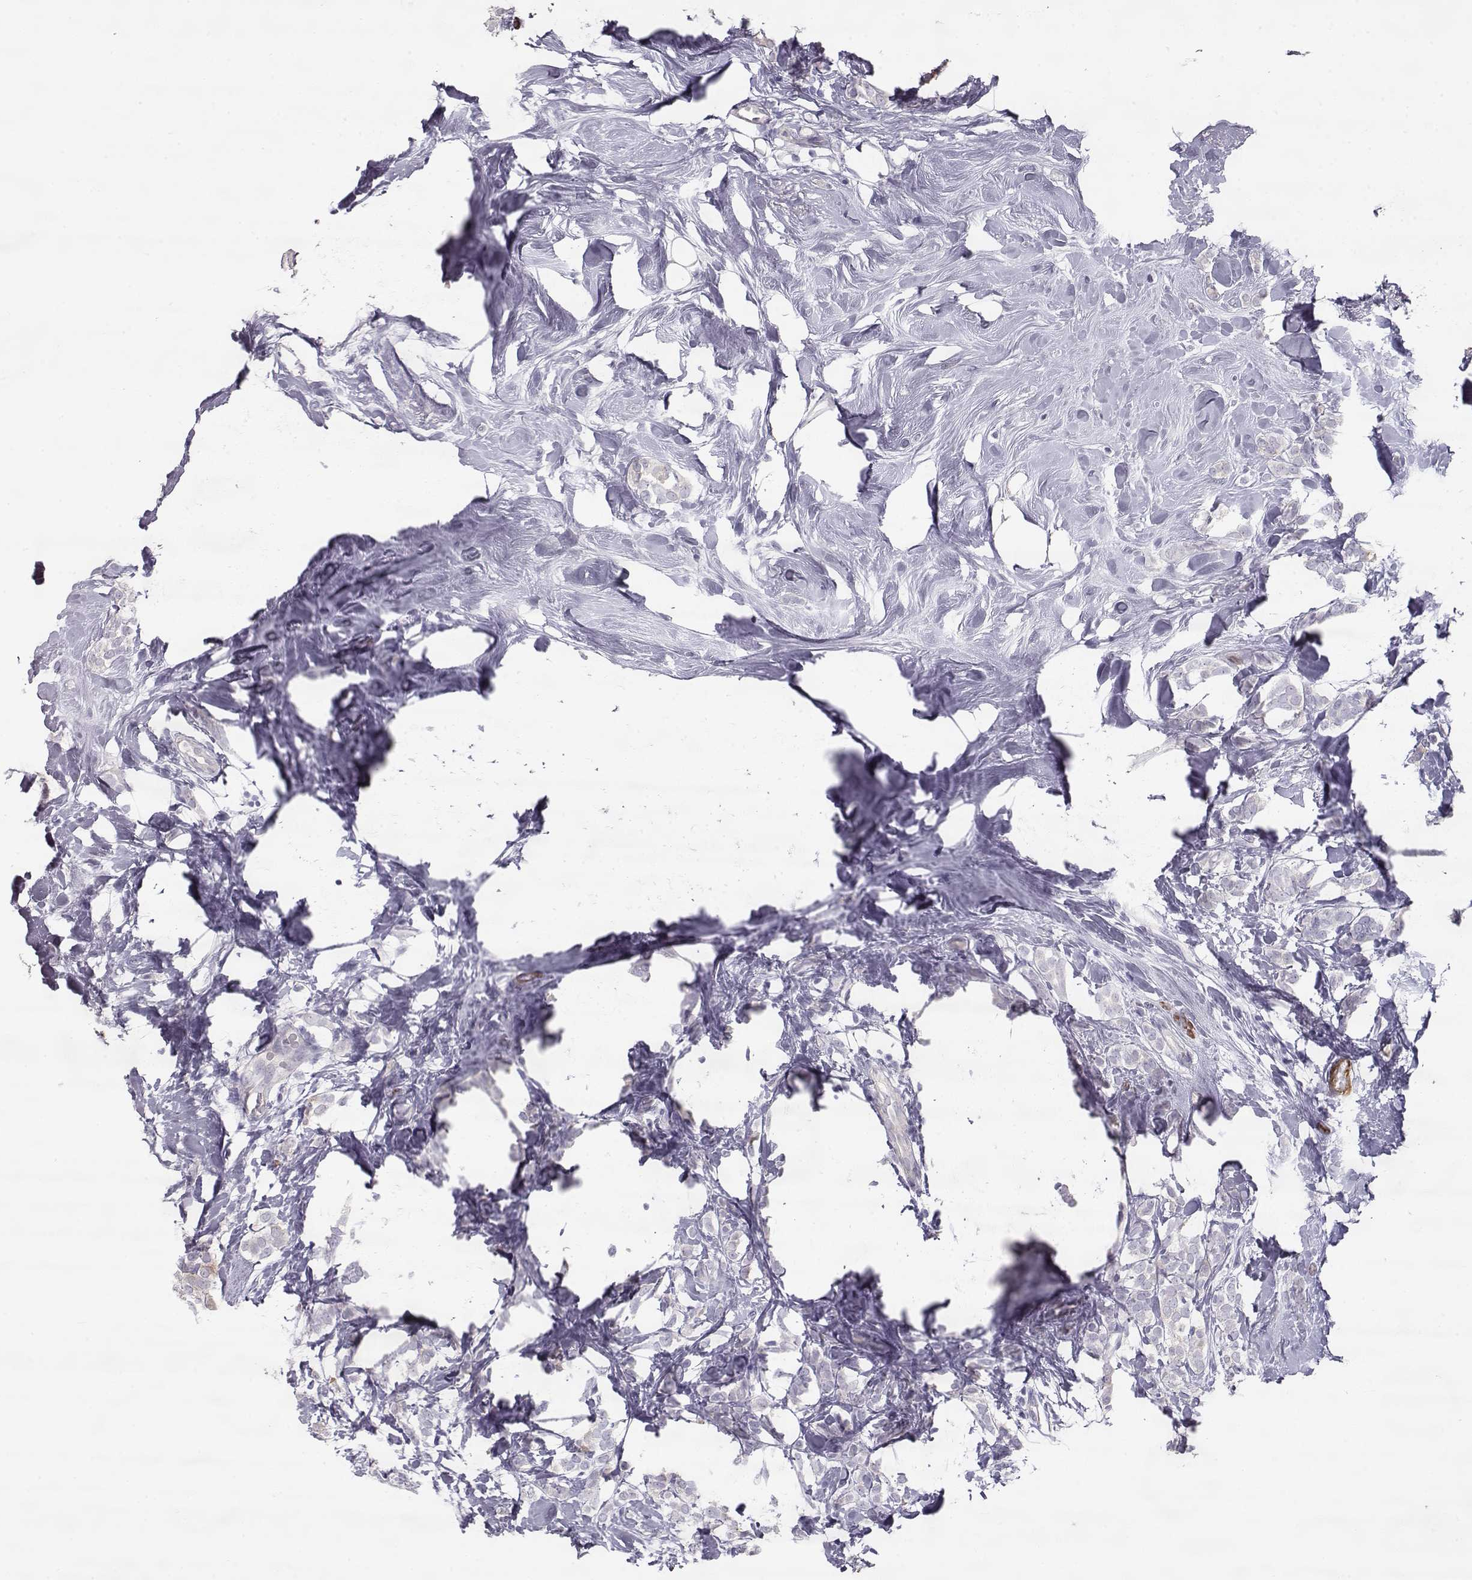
{"staining": {"intensity": "negative", "quantity": "none", "location": "none"}, "tissue": "breast cancer", "cell_type": "Tumor cells", "image_type": "cancer", "snomed": [{"axis": "morphology", "description": "Lobular carcinoma"}, {"axis": "topography", "description": "Breast"}], "caption": "This is an immunohistochemistry (IHC) photomicrograph of human breast lobular carcinoma. There is no positivity in tumor cells.", "gene": "SLITRK3", "patient": {"sex": "female", "age": 49}}